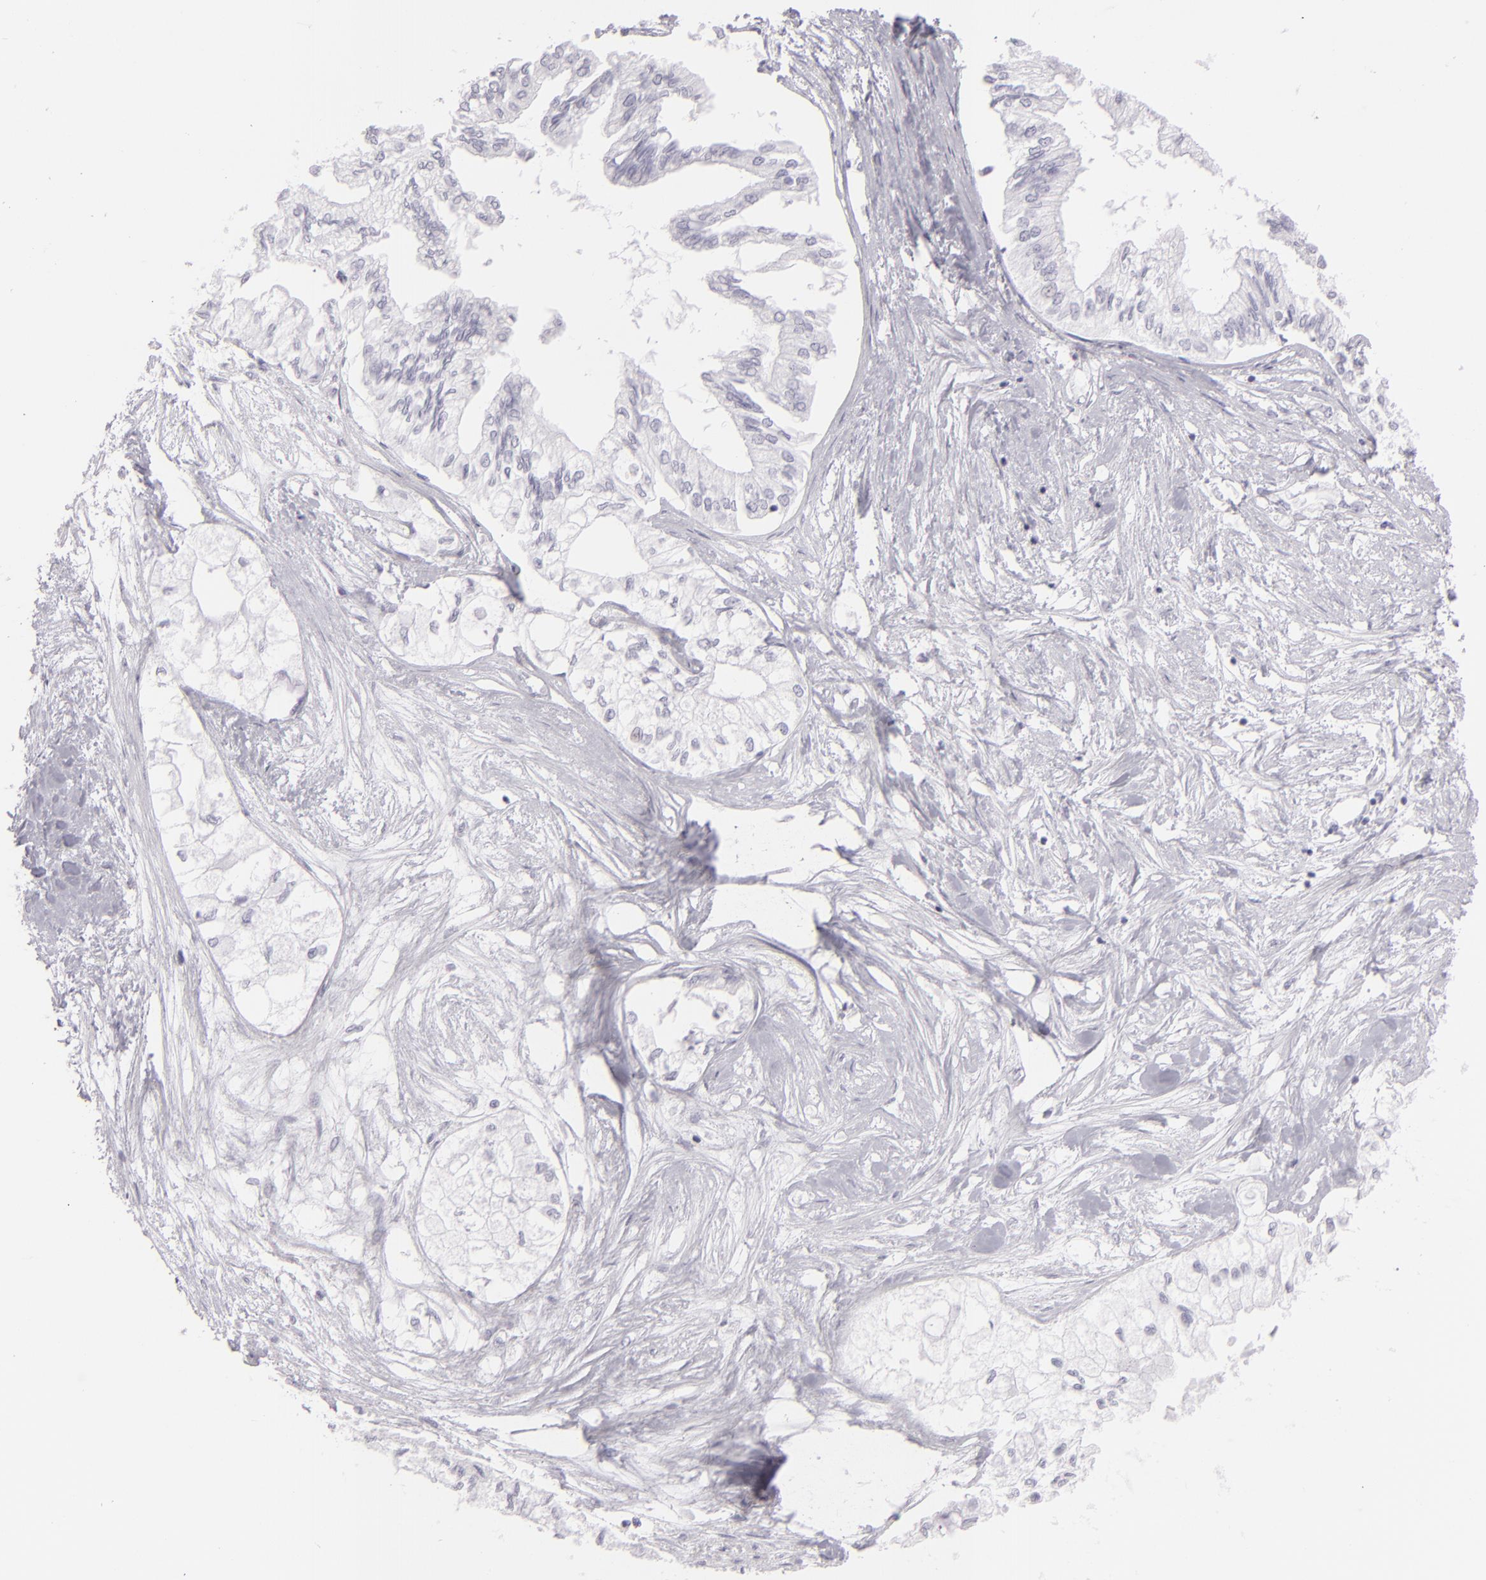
{"staining": {"intensity": "negative", "quantity": "none", "location": "none"}, "tissue": "pancreatic cancer", "cell_type": "Tumor cells", "image_type": "cancer", "snomed": [{"axis": "morphology", "description": "Adenocarcinoma, NOS"}, {"axis": "topography", "description": "Pancreas"}], "caption": "Image shows no significant protein staining in tumor cells of pancreatic cancer (adenocarcinoma). The staining is performed using DAB brown chromogen with nuclei counter-stained in using hematoxylin.", "gene": "FLG", "patient": {"sex": "male", "age": 79}}